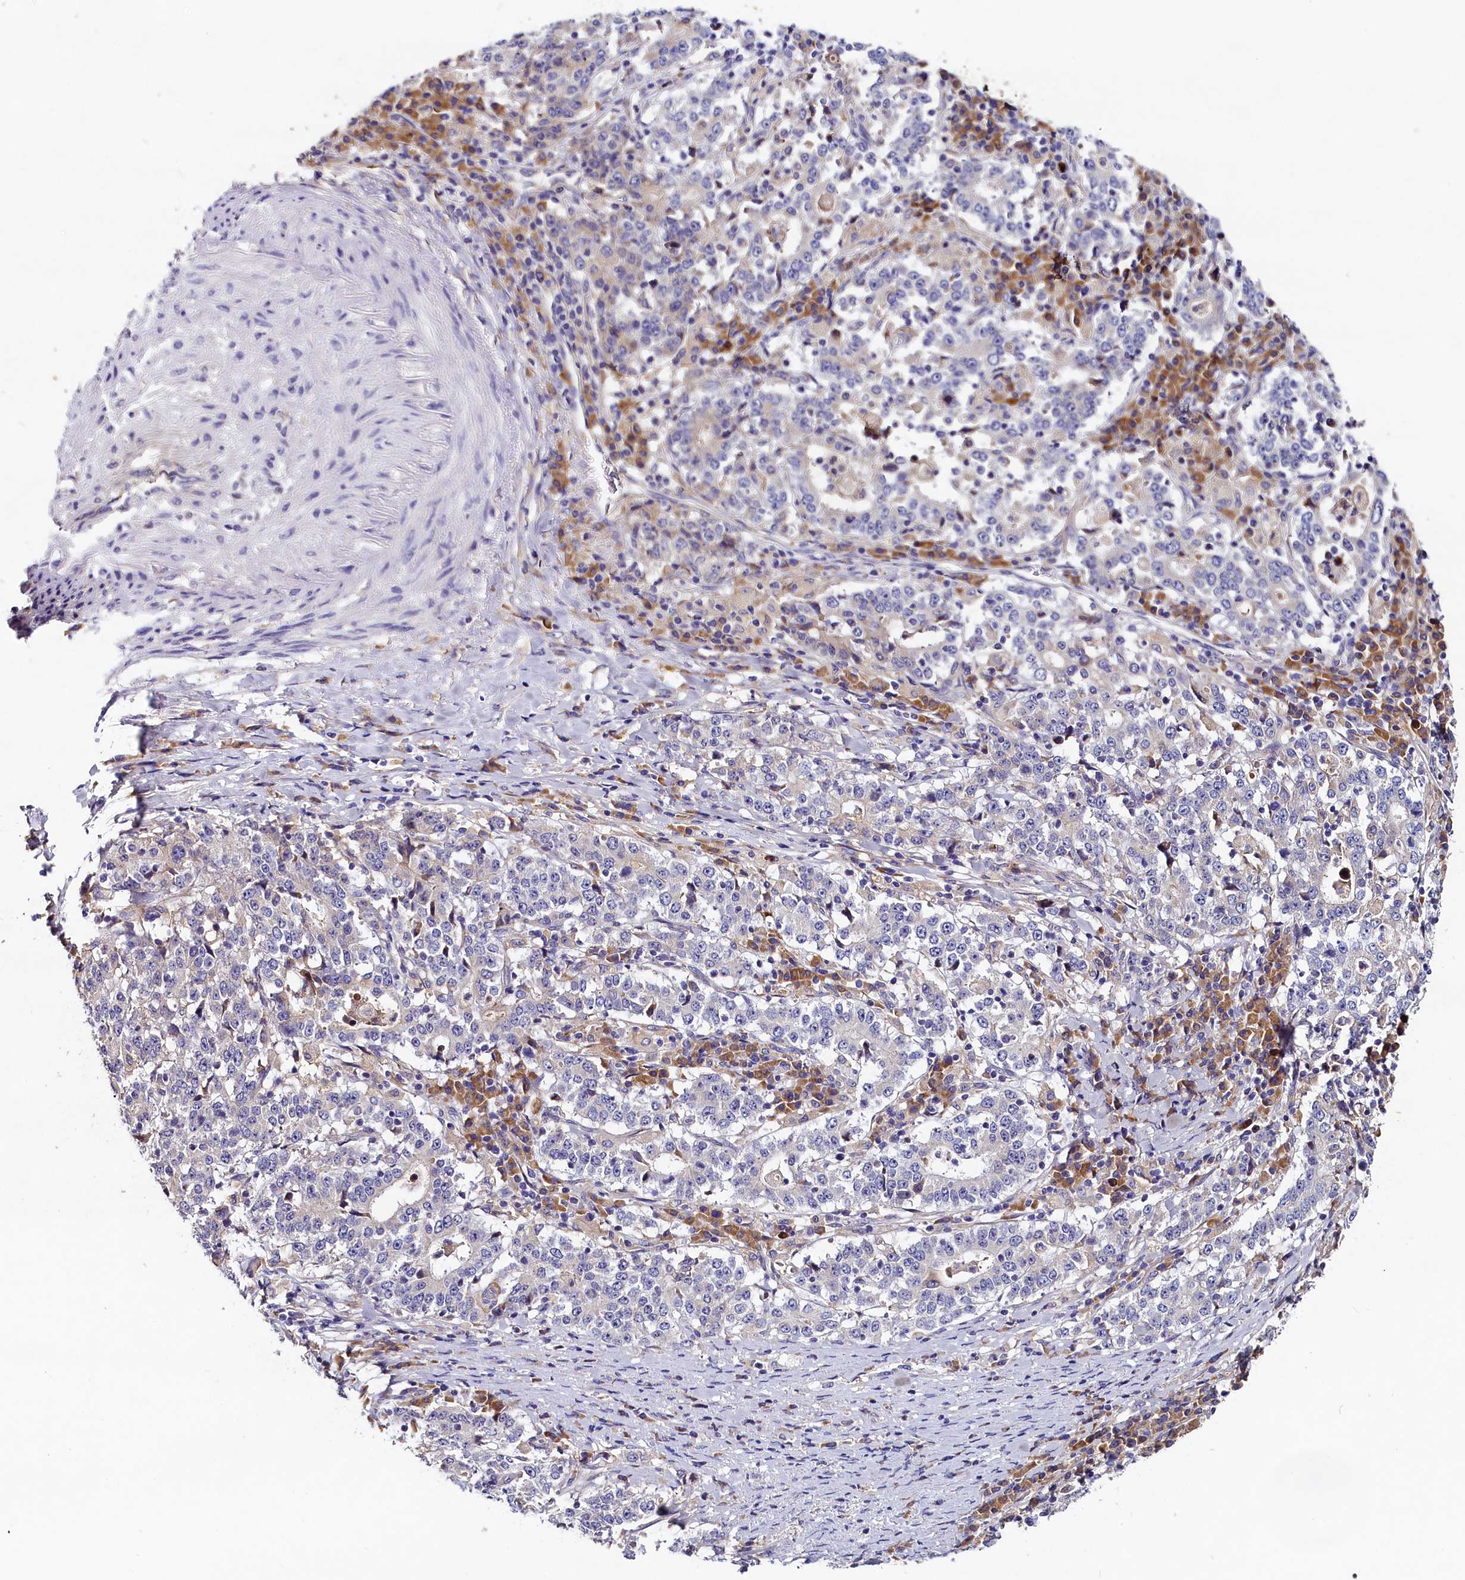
{"staining": {"intensity": "negative", "quantity": "none", "location": "none"}, "tissue": "stomach cancer", "cell_type": "Tumor cells", "image_type": "cancer", "snomed": [{"axis": "morphology", "description": "Adenocarcinoma, NOS"}, {"axis": "topography", "description": "Stomach"}], "caption": "This histopathology image is of stomach cancer stained with immunohistochemistry to label a protein in brown with the nuclei are counter-stained blue. There is no positivity in tumor cells. (DAB (3,3'-diaminobenzidine) immunohistochemistry with hematoxylin counter stain).", "gene": "ST7L", "patient": {"sex": "male", "age": 59}}